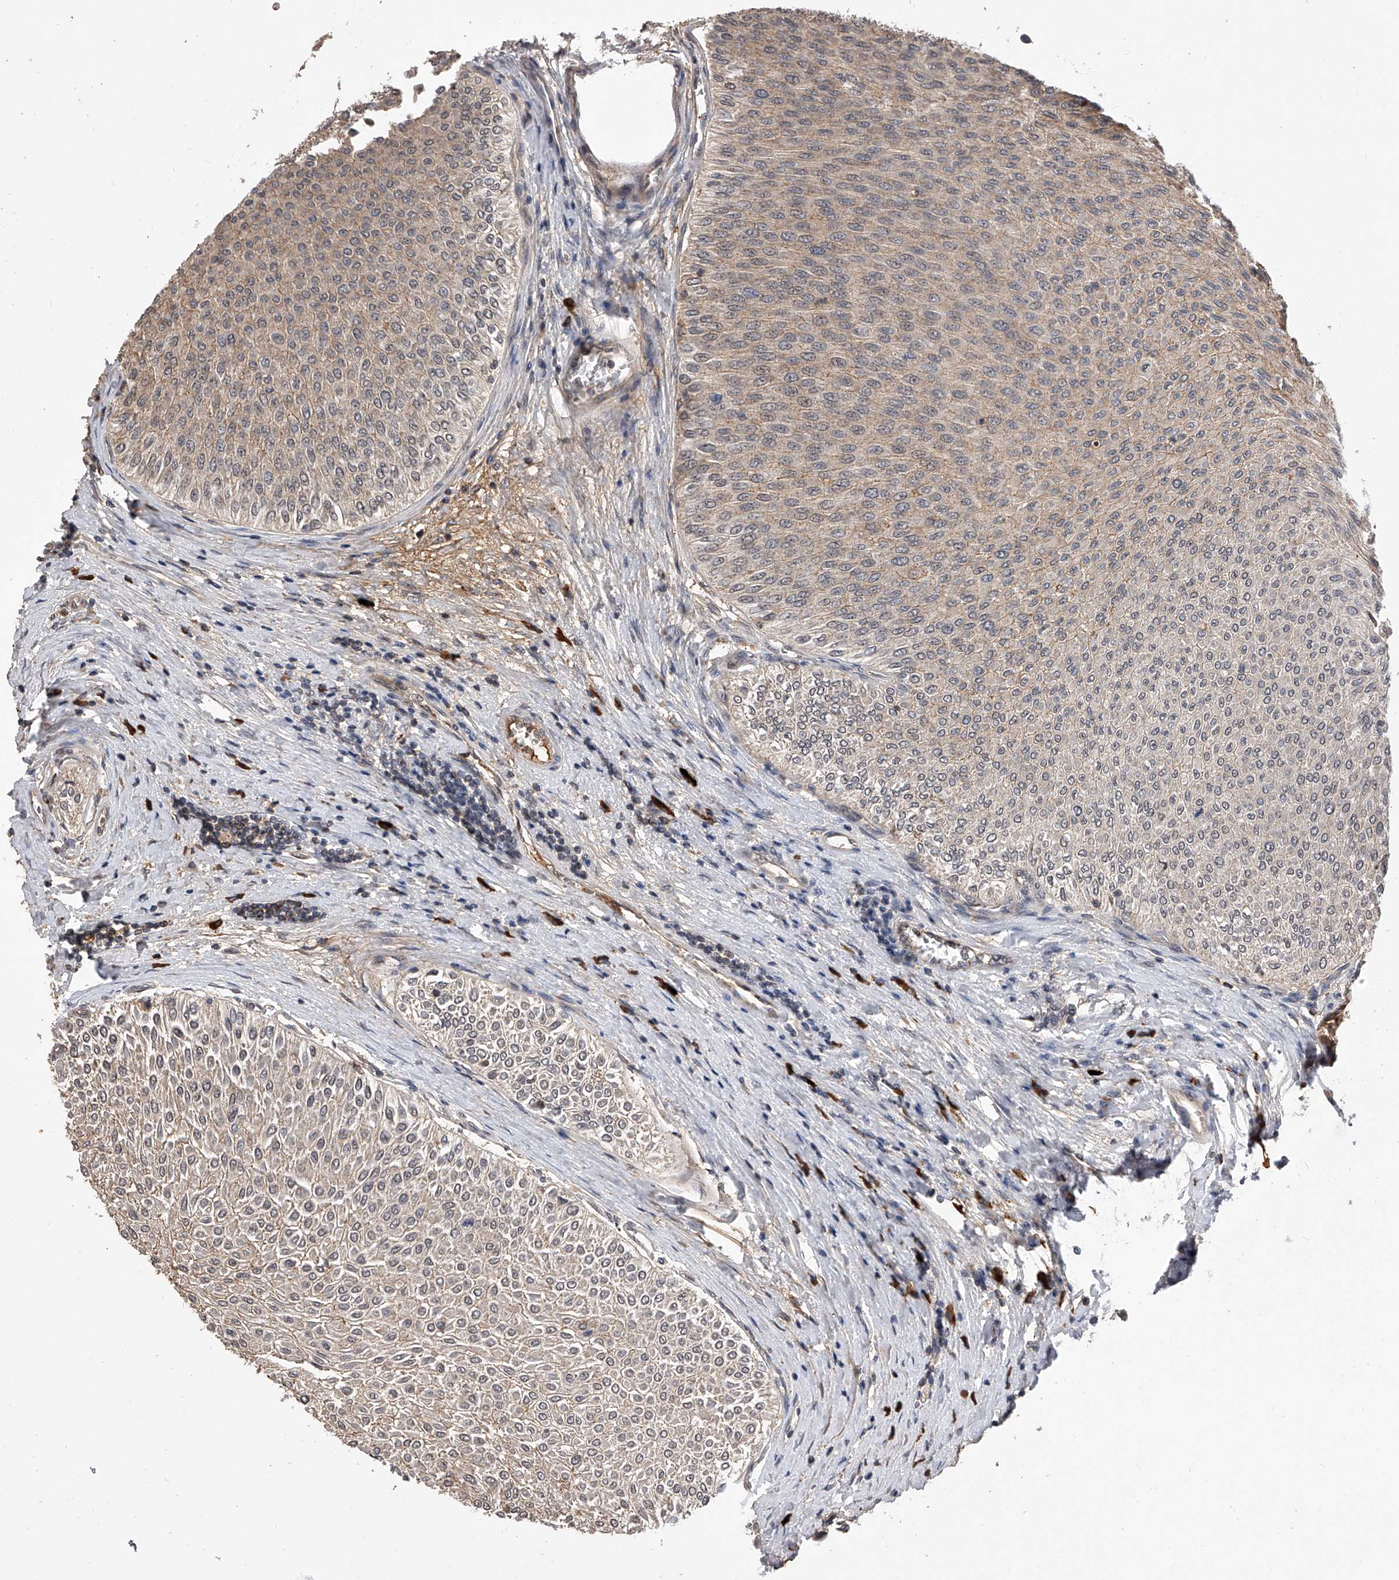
{"staining": {"intensity": "weak", "quantity": "25%-75%", "location": "cytoplasmic/membranous"}, "tissue": "urothelial cancer", "cell_type": "Tumor cells", "image_type": "cancer", "snomed": [{"axis": "morphology", "description": "Urothelial carcinoma, Low grade"}, {"axis": "topography", "description": "Urinary bladder"}], "caption": "Urothelial carcinoma (low-grade) stained with a brown dye shows weak cytoplasmic/membranous positive expression in about 25%-75% of tumor cells.", "gene": "CFAP410", "patient": {"sex": "male", "age": 78}}